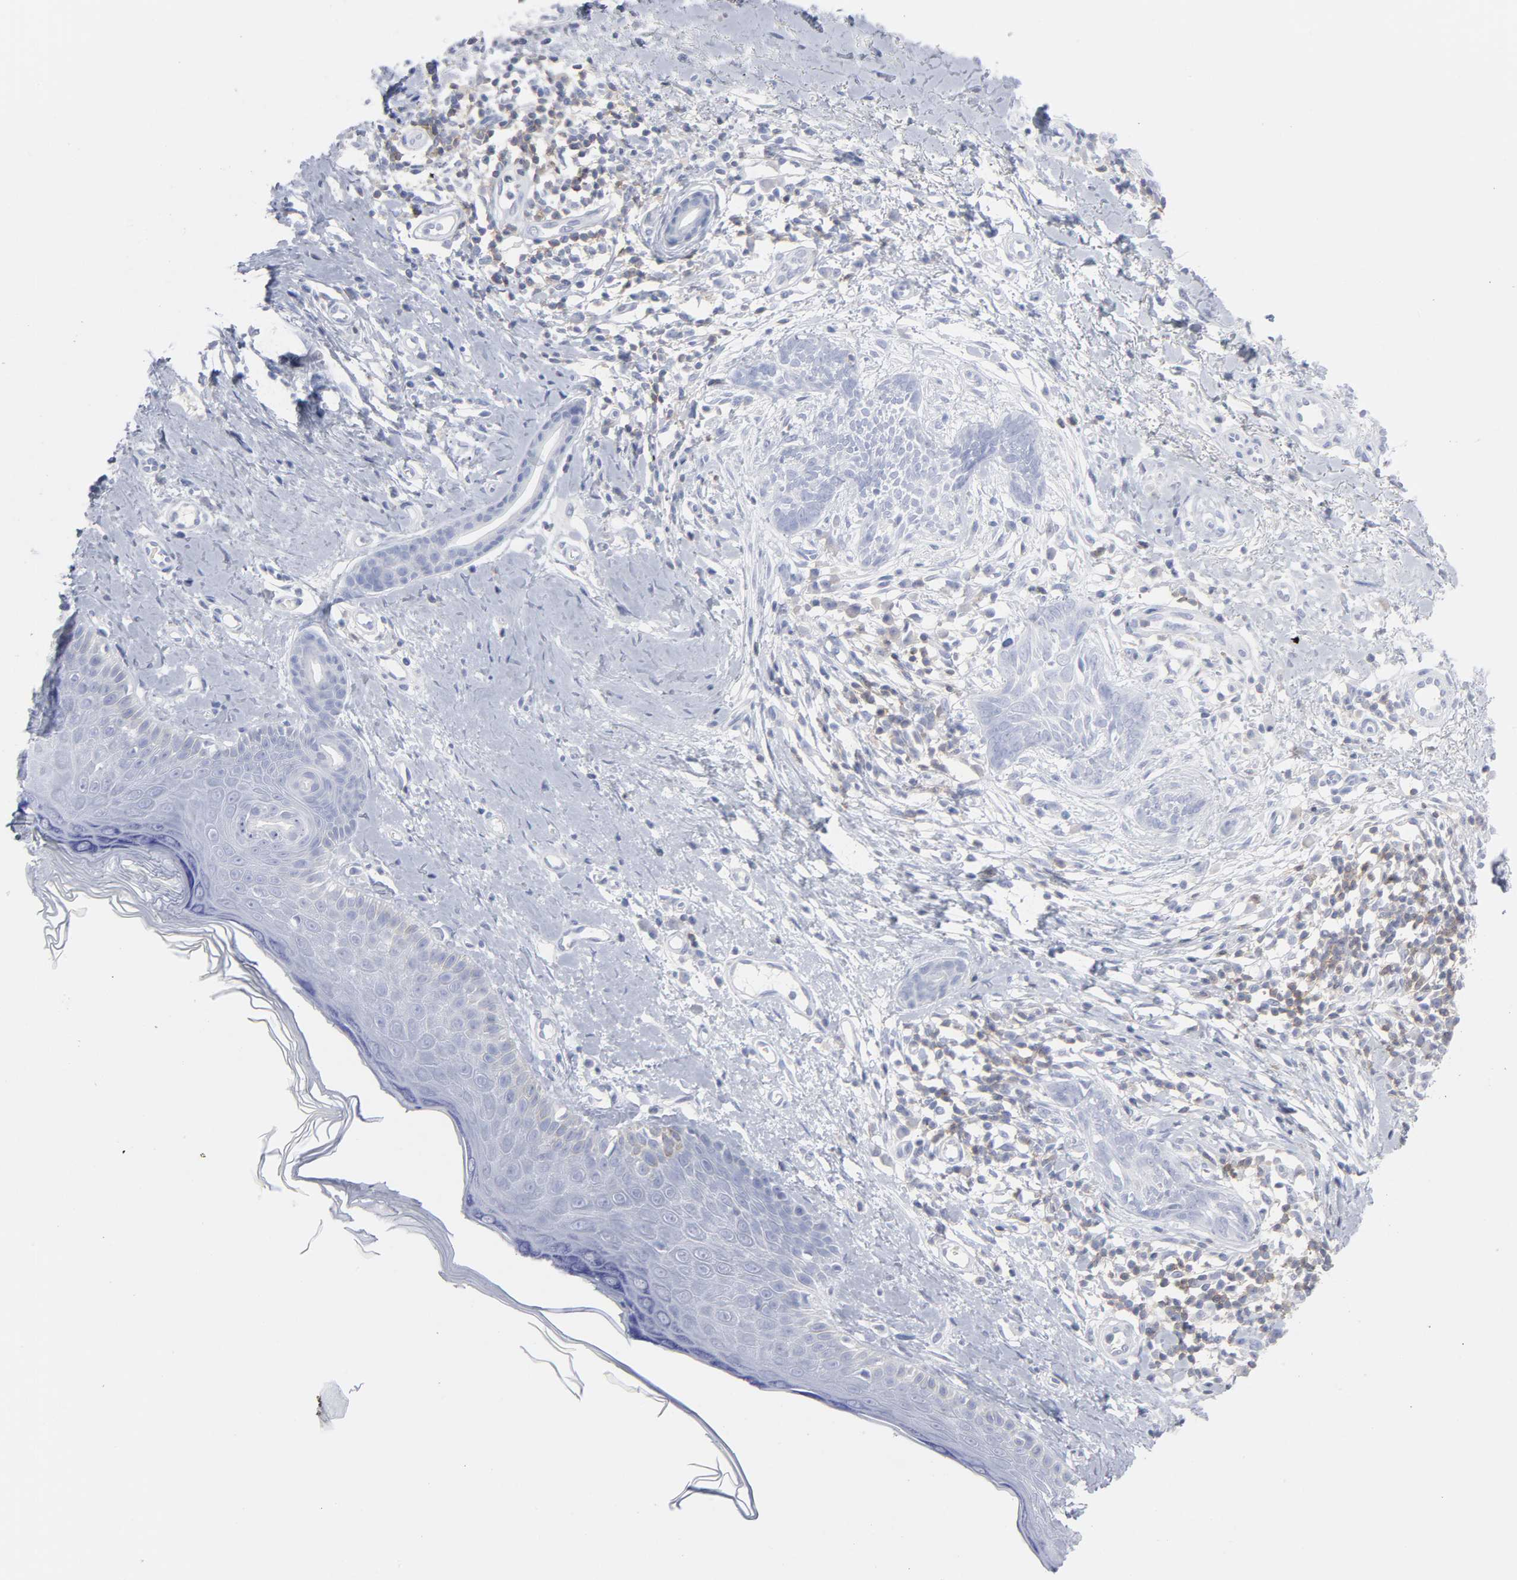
{"staining": {"intensity": "negative", "quantity": "none", "location": "none"}, "tissue": "skin cancer", "cell_type": "Tumor cells", "image_type": "cancer", "snomed": [{"axis": "morphology", "description": "Normal tissue, NOS"}, {"axis": "morphology", "description": "Basal cell carcinoma"}, {"axis": "topography", "description": "Skin"}], "caption": "High magnification brightfield microscopy of basal cell carcinoma (skin) stained with DAB (3,3'-diaminobenzidine) (brown) and counterstained with hematoxylin (blue): tumor cells show no significant positivity. The staining is performed using DAB brown chromogen with nuclei counter-stained in using hematoxylin.", "gene": "P2RY8", "patient": {"sex": "male", "age": 71}}